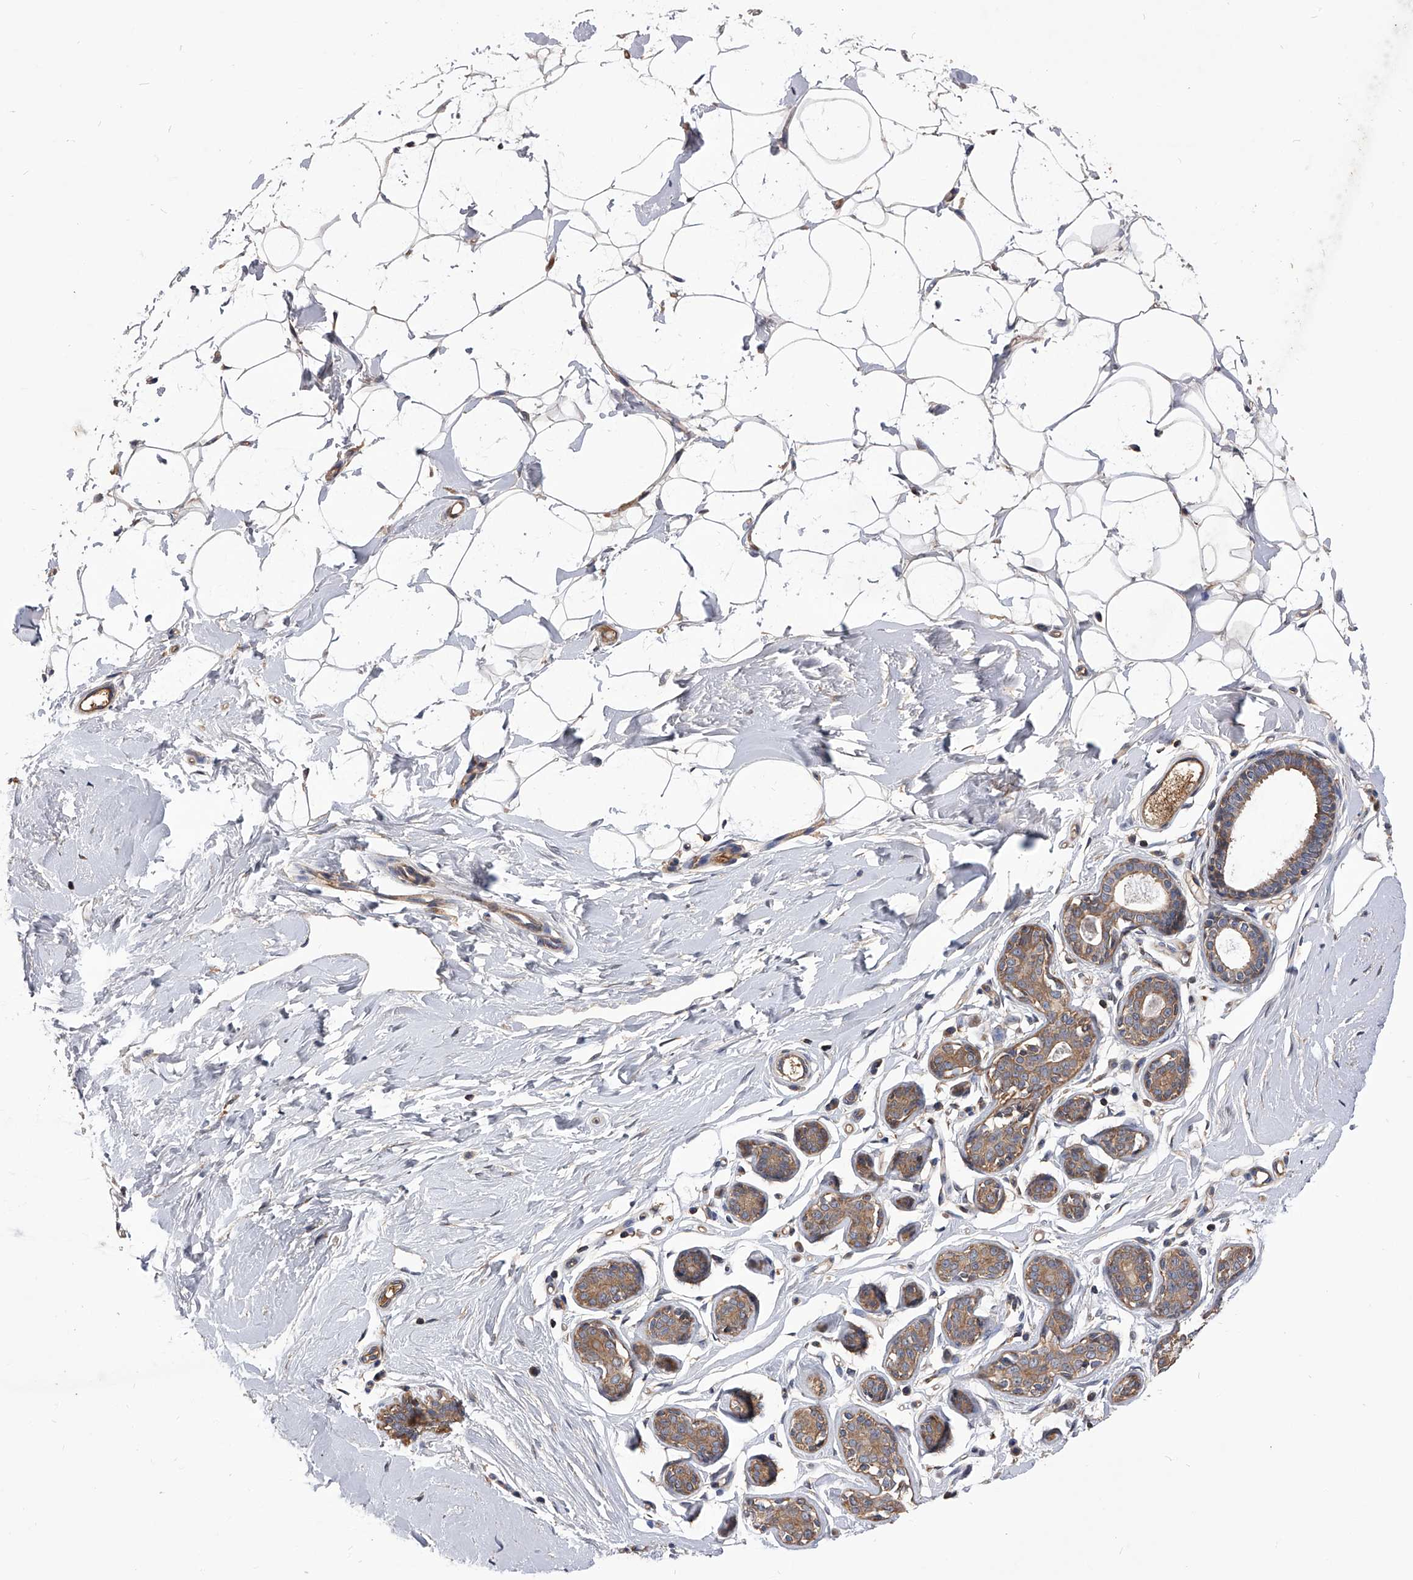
{"staining": {"intensity": "negative", "quantity": "none", "location": "none"}, "tissue": "adipose tissue", "cell_type": "Adipocytes", "image_type": "normal", "snomed": [{"axis": "morphology", "description": "Normal tissue, NOS"}, {"axis": "topography", "description": "Breast"}], "caption": "The IHC micrograph has no significant staining in adipocytes of adipose tissue. (Brightfield microscopy of DAB immunohistochemistry at high magnification).", "gene": "CUL7", "patient": {"sex": "female", "age": 23}}